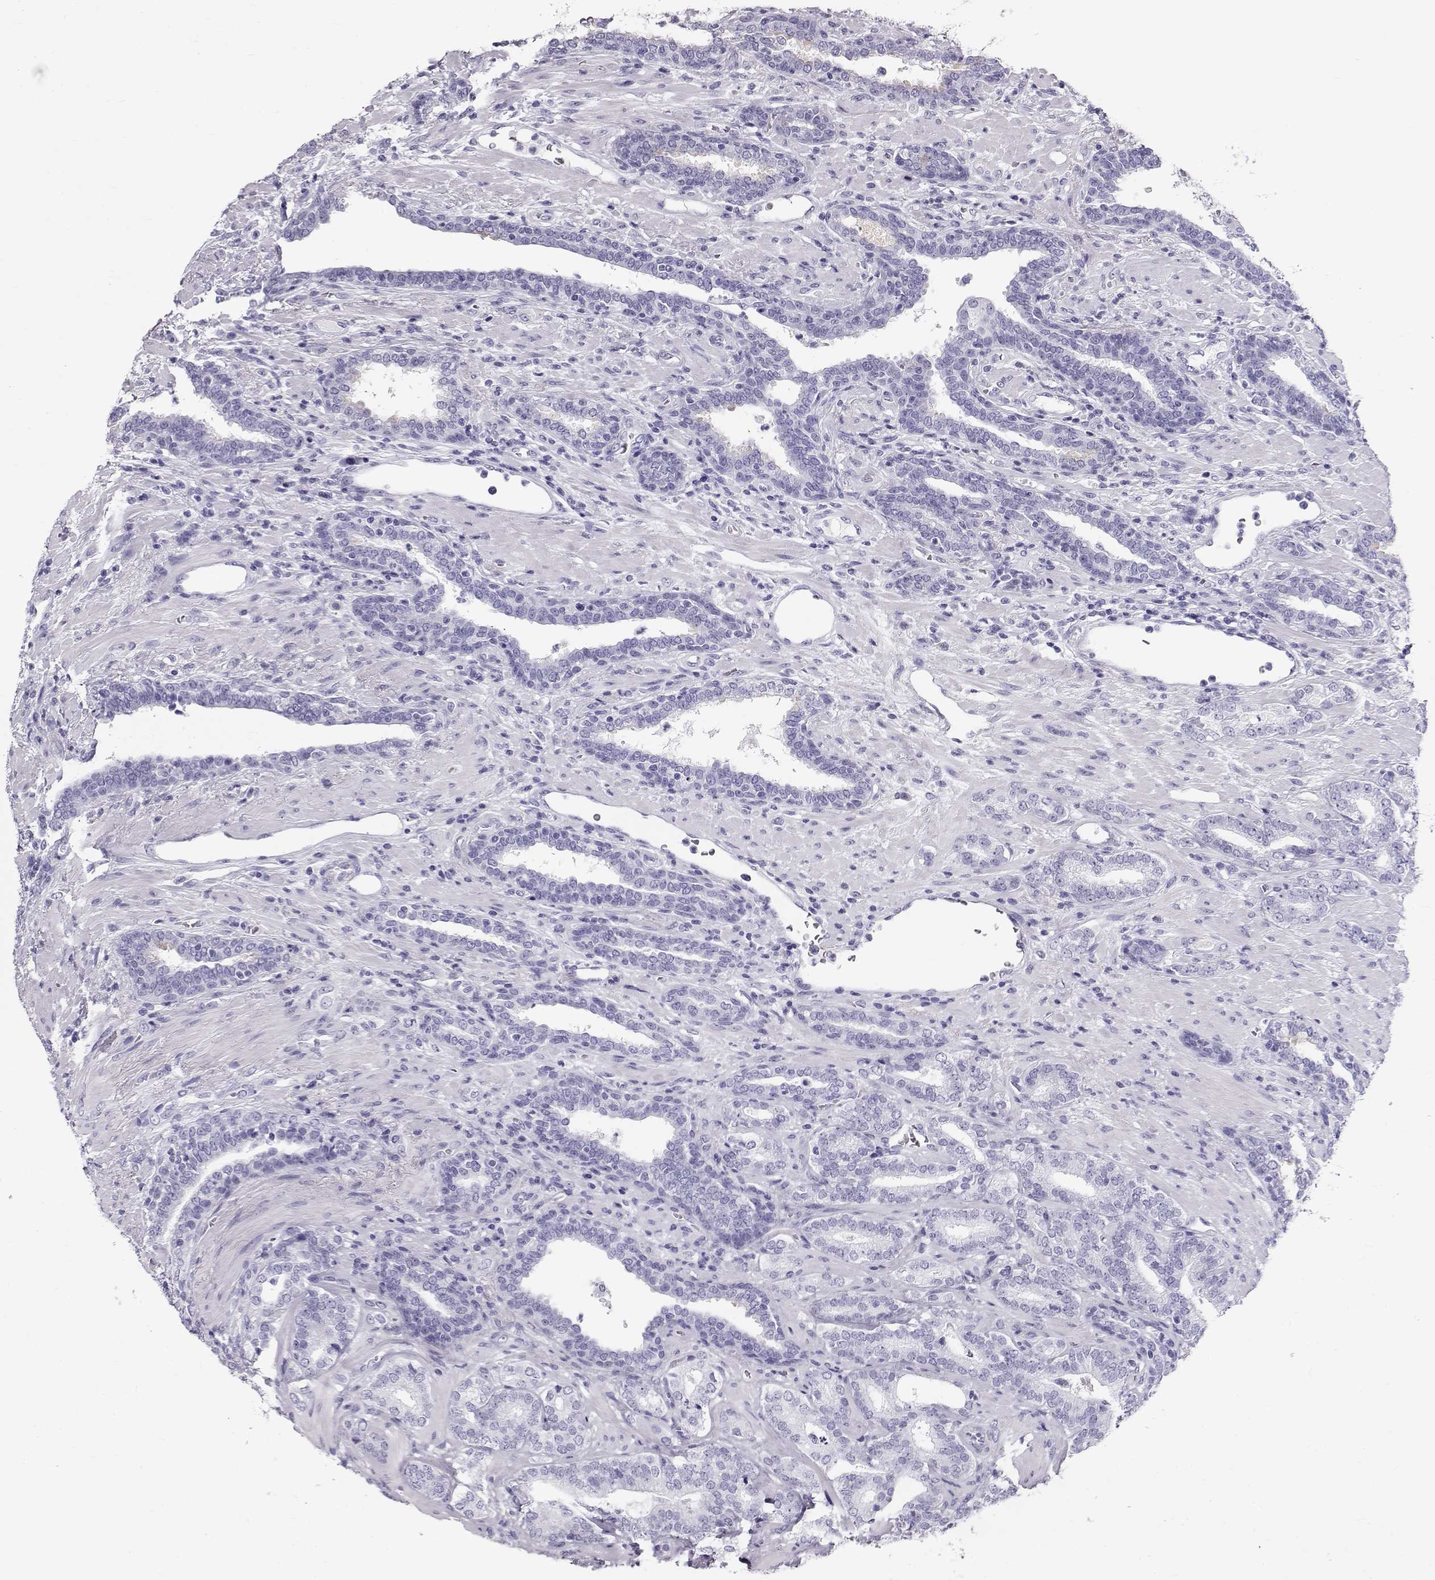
{"staining": {"intensity": "negative", "quantity": "none", "location": "none"}, "tissue": "prostate cancer", "cell_type": "Tumor cells", "image_type": "cancer", "snomed": [{"axis": "morphology", "description": "Adenocarcinoma, Low grade"}, {"axis": "topography", "description": "Prostate"}], "caption": "Human prostate adenocarcinoma (low-grade) stained for a protein using immunohistochemistry exhibits no expression in tumor cells.", "gene": "RD3", "patient": {"sex": "male", "age": 61}}